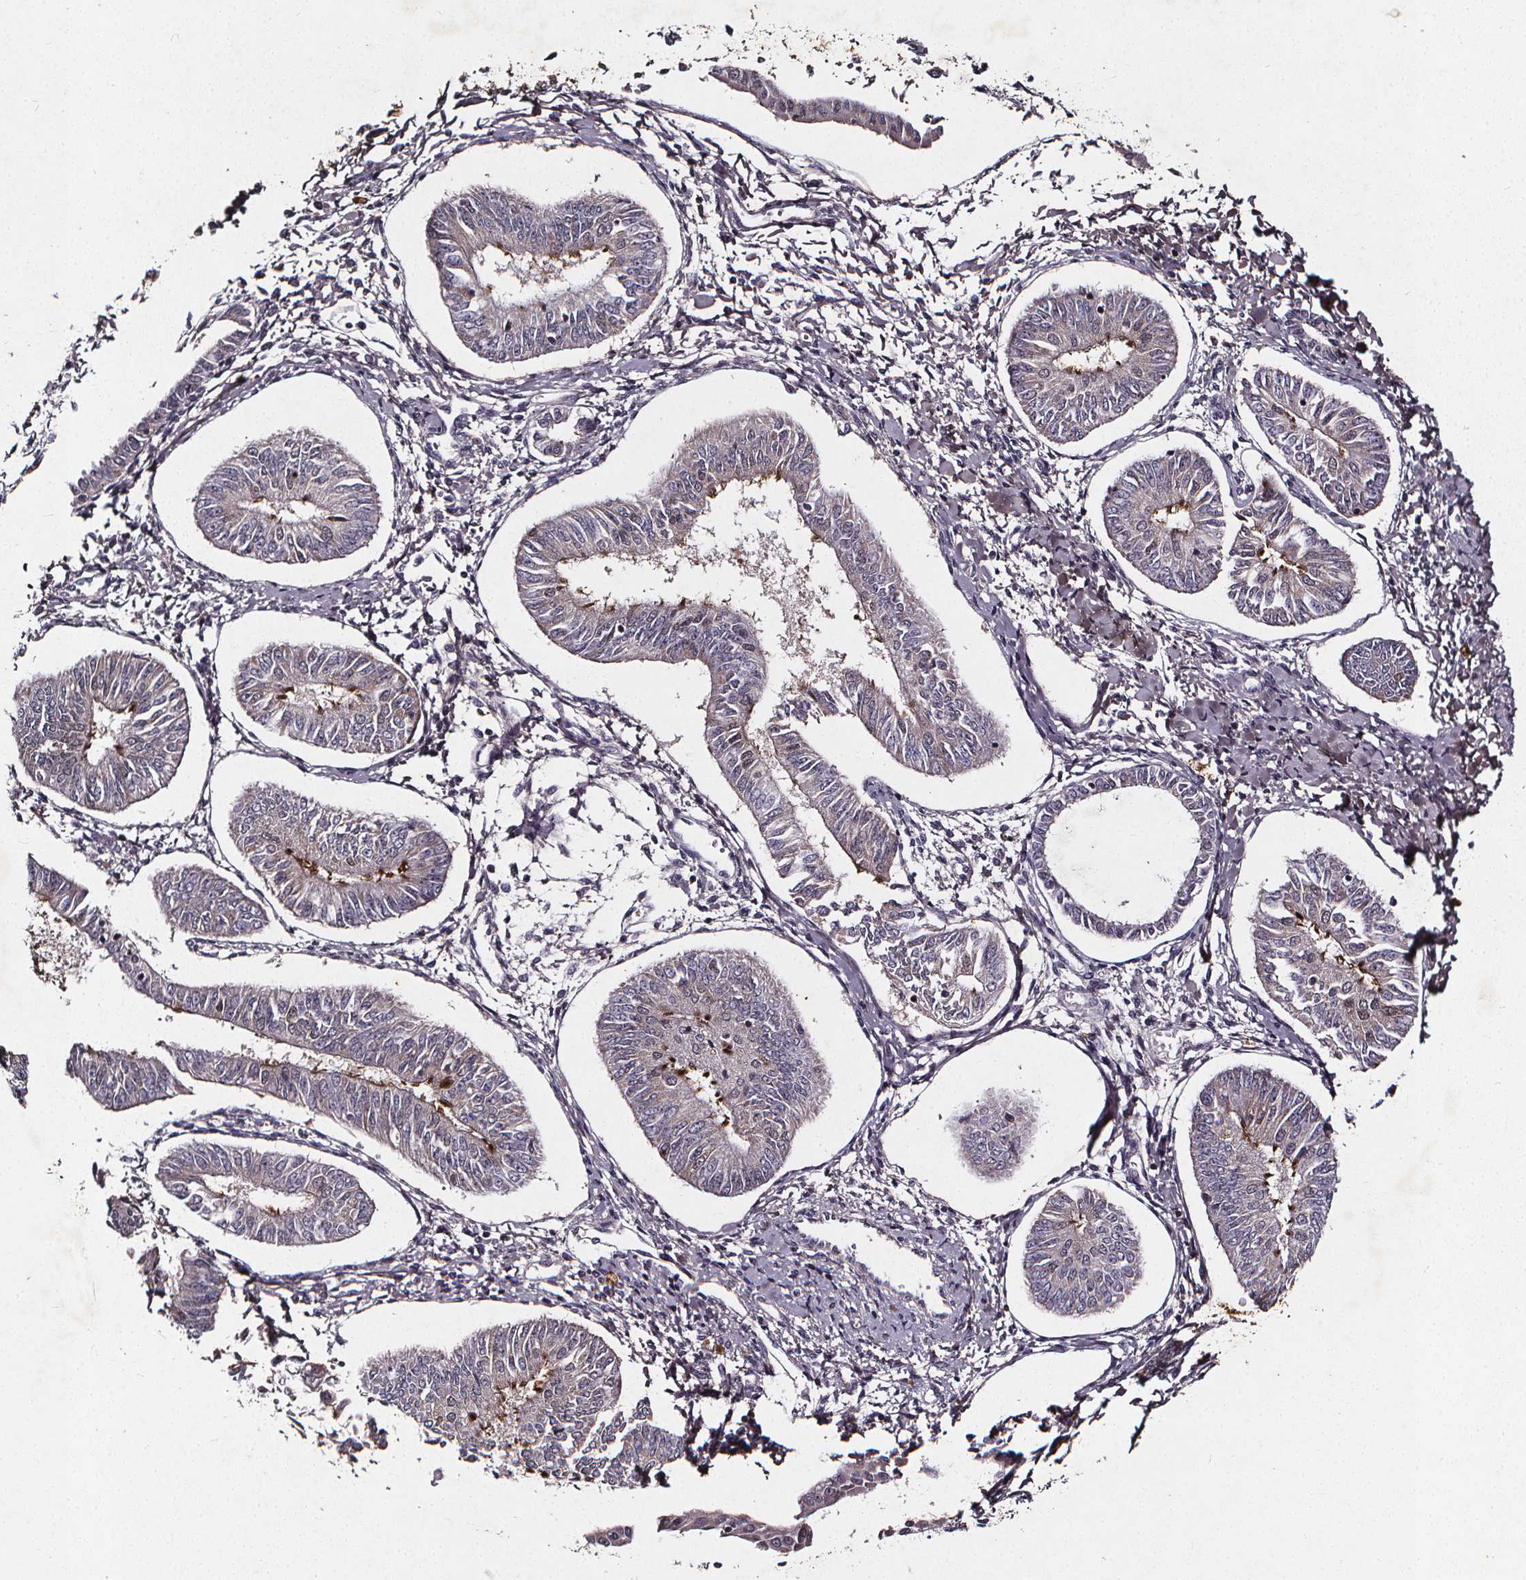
{"staining": {"intensity": "weak", "quantity": "<25%", "location": "cytoplasmic/membranous"}, "tissue": "endometrial cancer", "cell_type": "Tumor cells", "image_type": "cancer", "snomed": [{"axis": "morphology", "description": "Adenocarcinoma, NOS"}, {"axis": "topography", "description": "Endometrium"}], "caption": "This is a histopathology image of IHC staining of endometrial cancer, which shows no positivity in tumor cells.", "gene": "SPAG8", "patient": {"sex": "female", "age": 58}}